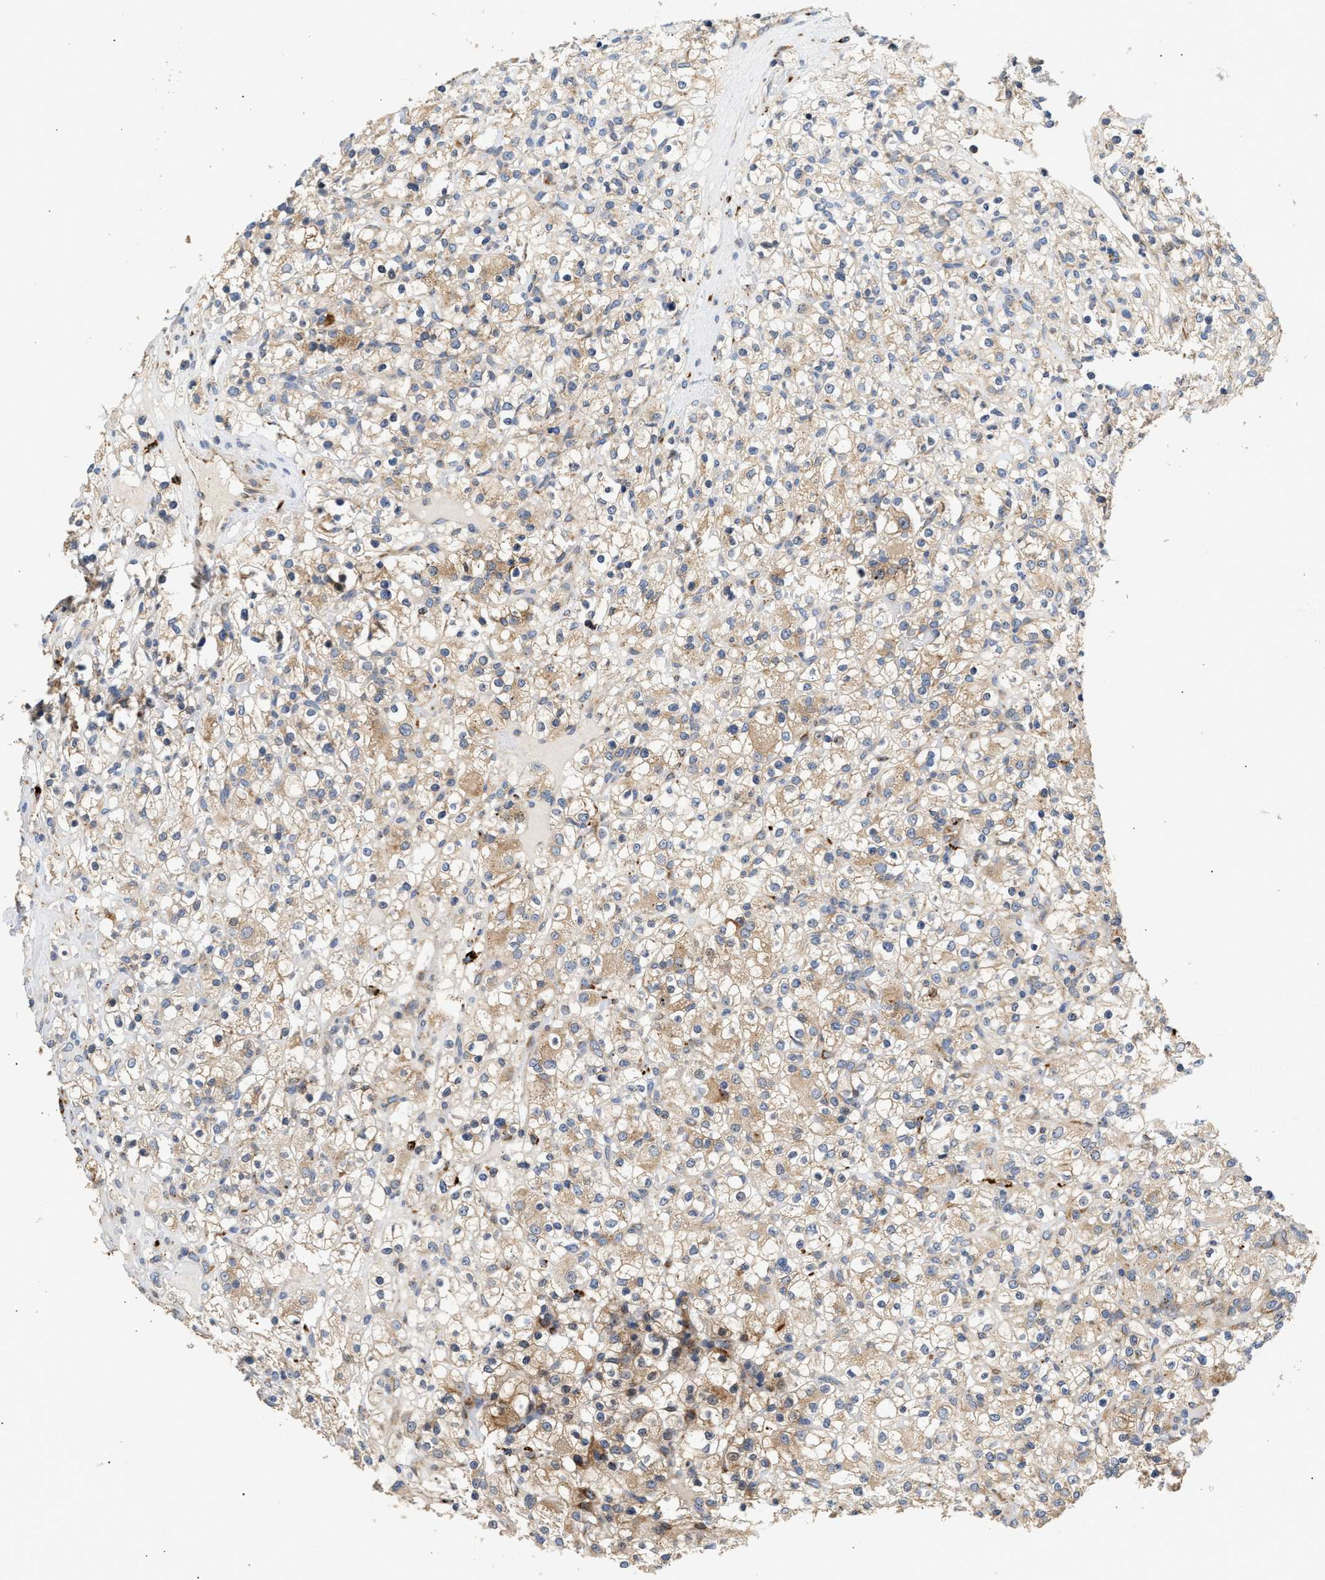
{"staining": {"intensity": "weak", "quantity": ">75%", "location": "cytoplasmic/membranous"}, "tissue": "renal cancer", "cell_type": "Tumor cells", "image_type": "cancer", "snomed": [{"axis": "morphology", "description": "Normal tissue, NOS"}, {"axis": "morphology", "description": "Adenocarcinoma, NOS"}, {"axis": "topography", "description": "Kidney"}], "caption": "Renal cancer stained with a brown dye reveals weak cytoplasmic/membranous positive positivity in about >75% of tumor cells.", "gene": "AMZ1", "patient": {"sex": "female", "age": 72}}